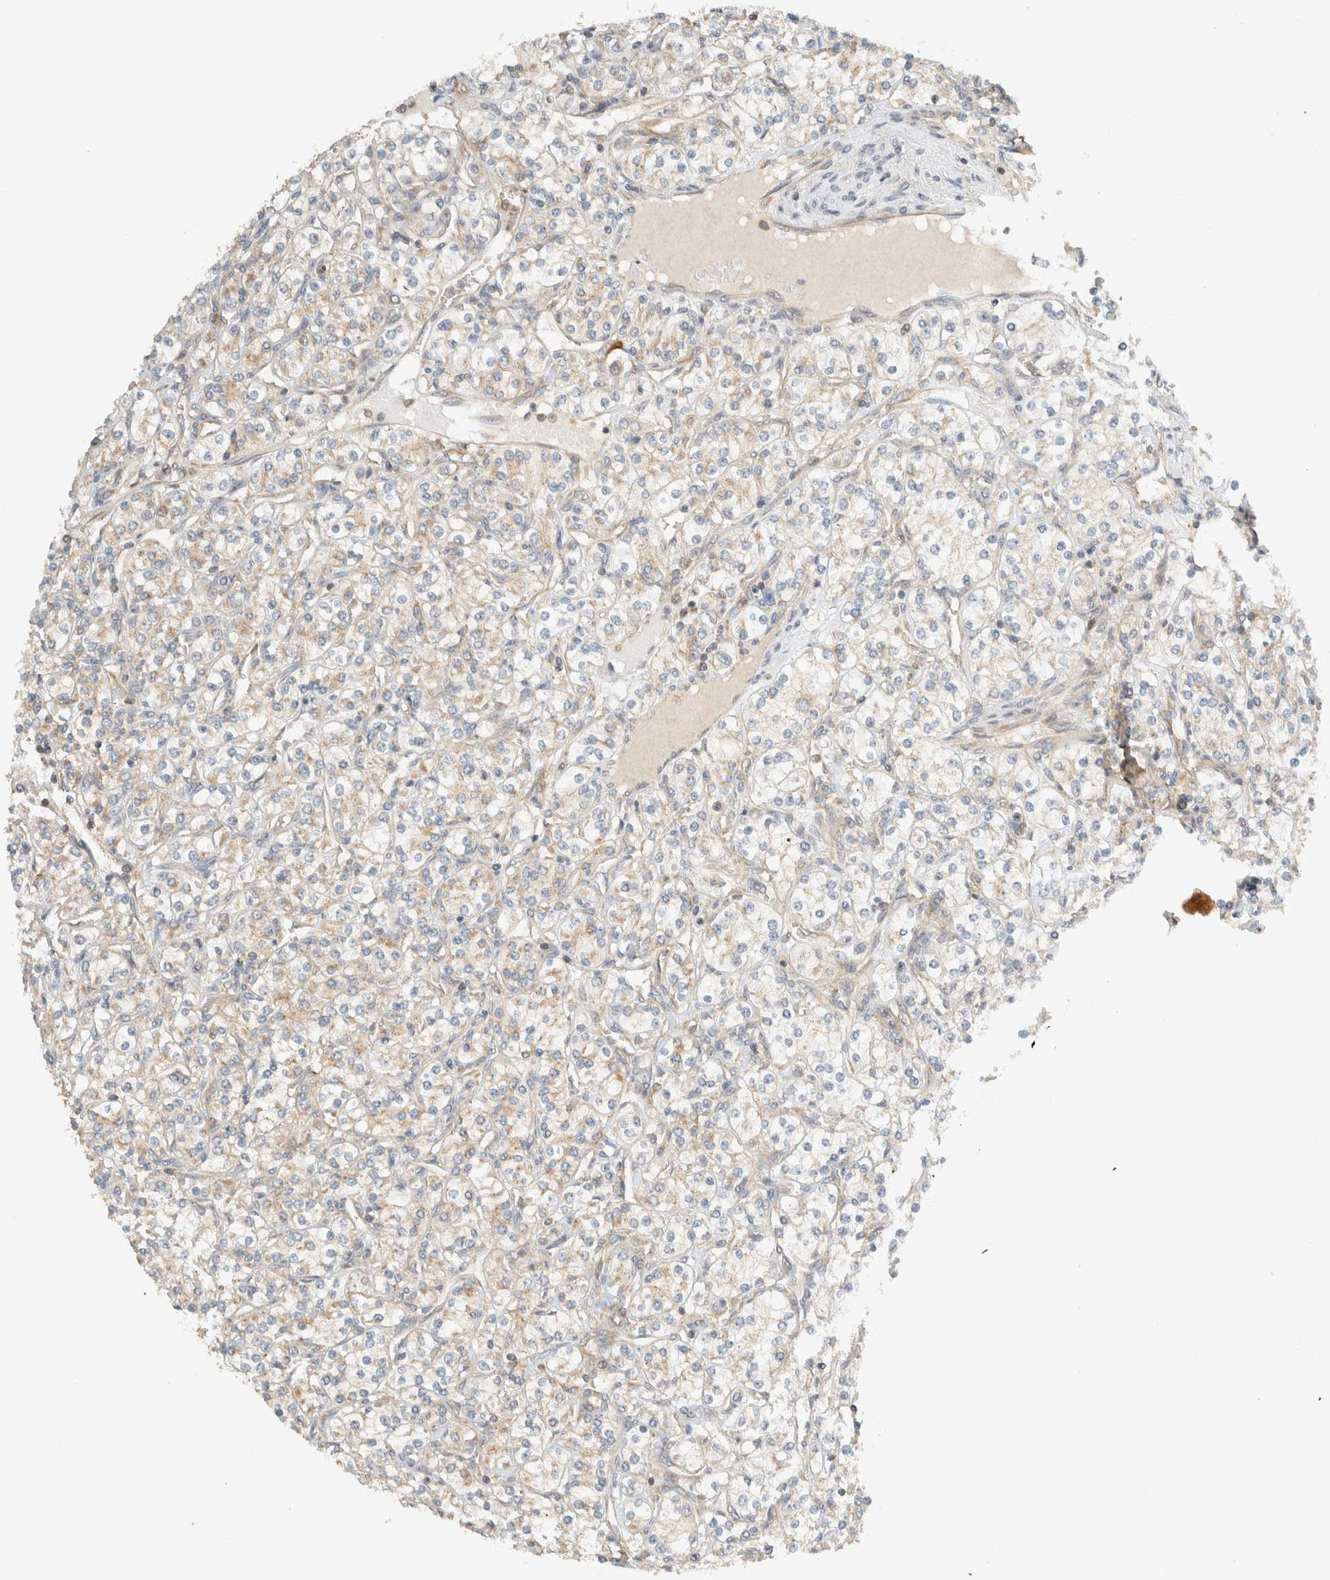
{"staining": {"intensity": "weak", "quantity": "<25%", "location": "cytoplasmic/membranous"}, "tissue": "renal cancer", "cell_type": "Tumor cells", "image_type": "cancer", "snomed": [{"axis": "morphology", "description": "Adenocarcinoma, NOS"}, {"axis": "topography", "description": "Kidney"}], "caption": "Immunohistochemistry of human renal adenocarcinoma exhibits no expression in tumor cells. The staining was performed using DAB to visualize the protein expression in brown, while the nuclei were stained in blue with hematoxylin (Magnification: 20x).", "gene": "ARFGEF1", "patient": {"sex": "male", "age": 77}}